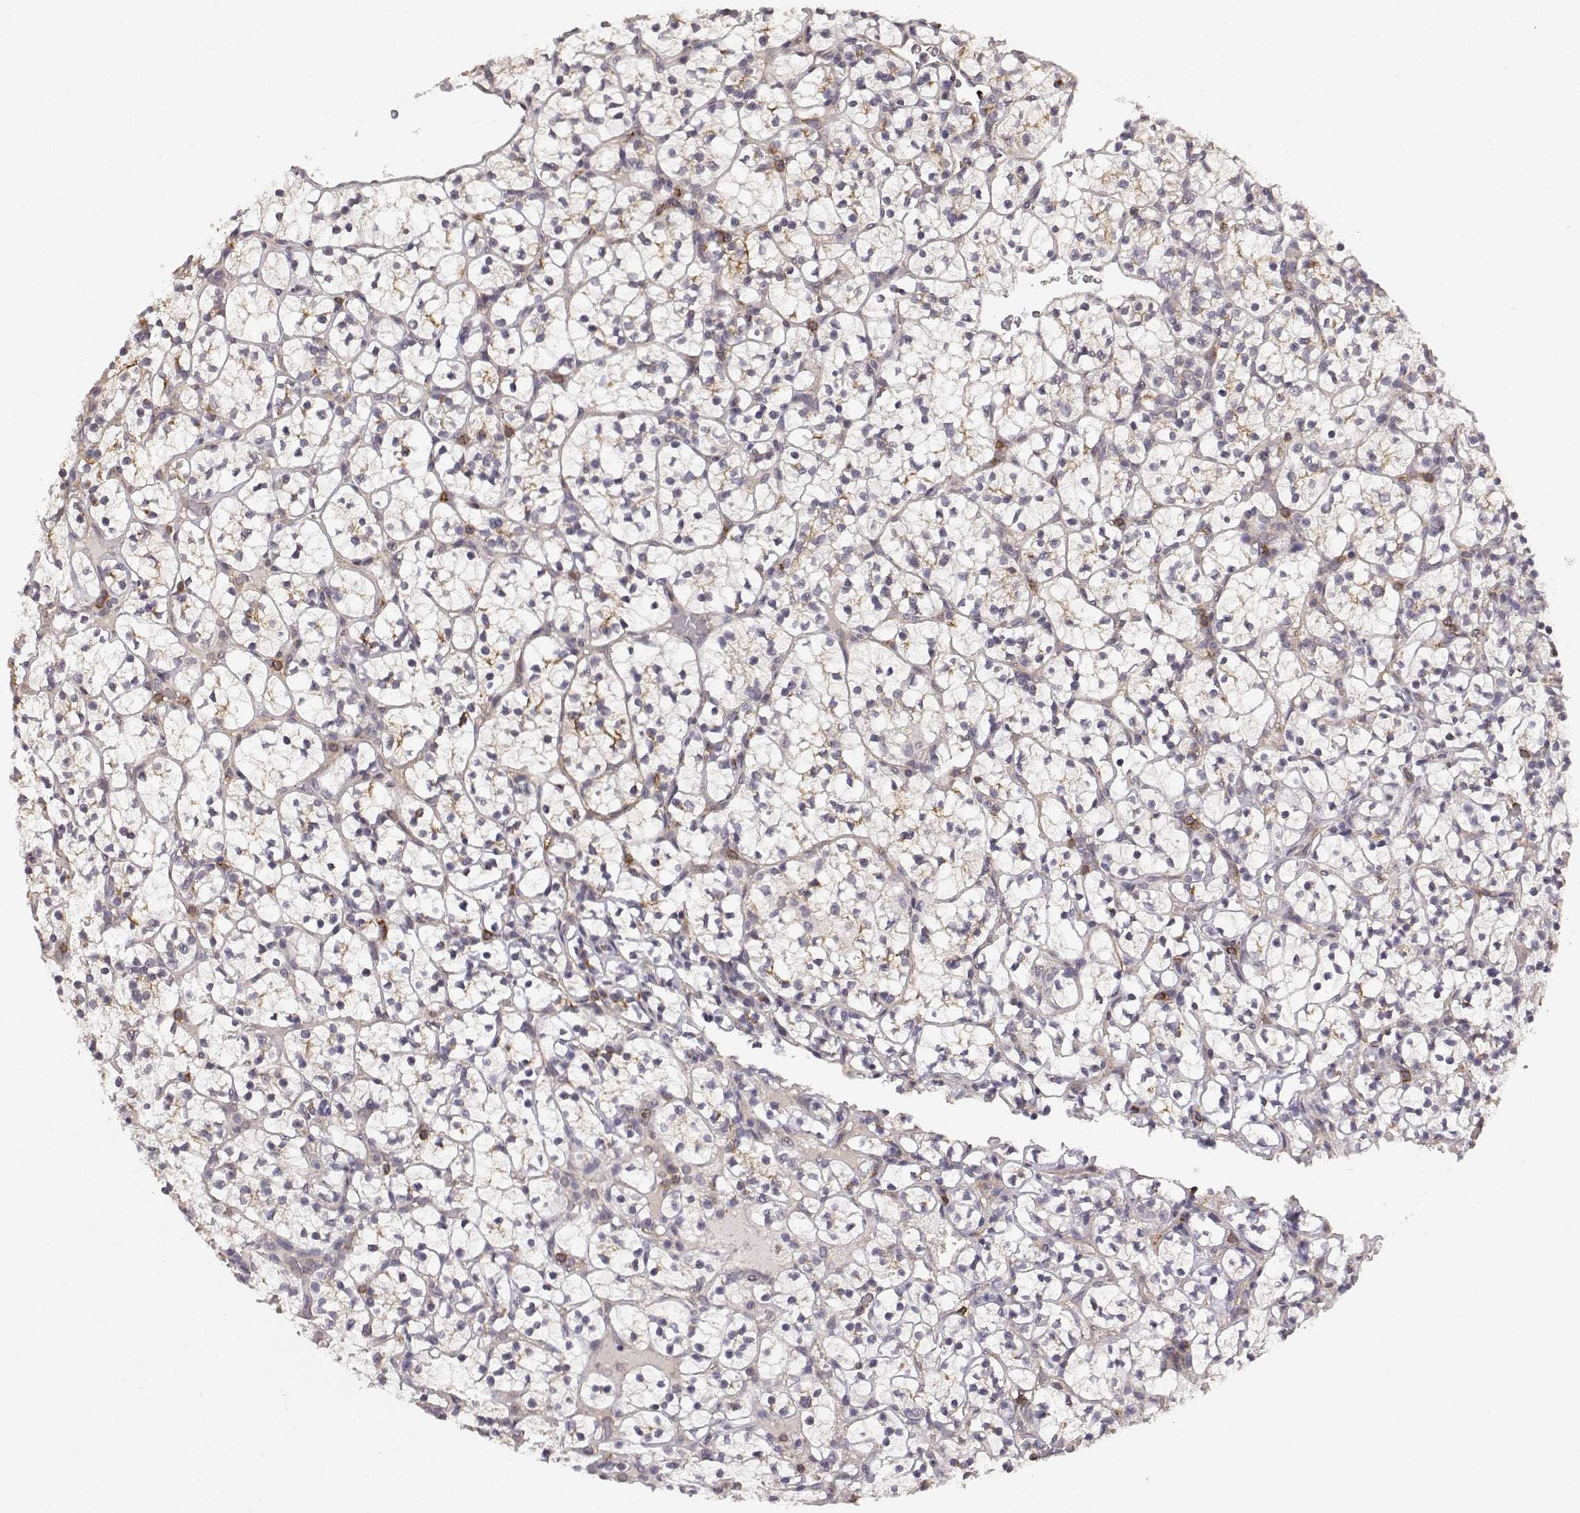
{"staining": {"intensity": "weak", "quantity": "<25%", "location": "cytoplasmic/membranous"}, "tissue": "renal cancer", "cell_type": "Tumor cells", "image_type": "cancer", "snomed": [{"axis": "morphology", "description": "Adenocarcinoma, NOS"}, {"axis": "topography", "description": "Kidney"}], "caption": "Histopathology image shows no significant protein expression in tumor cells of renal cancer (adenocarcinoma).", "gene": "IFITM1", "patient": {"sex": "female", "age": 89}}